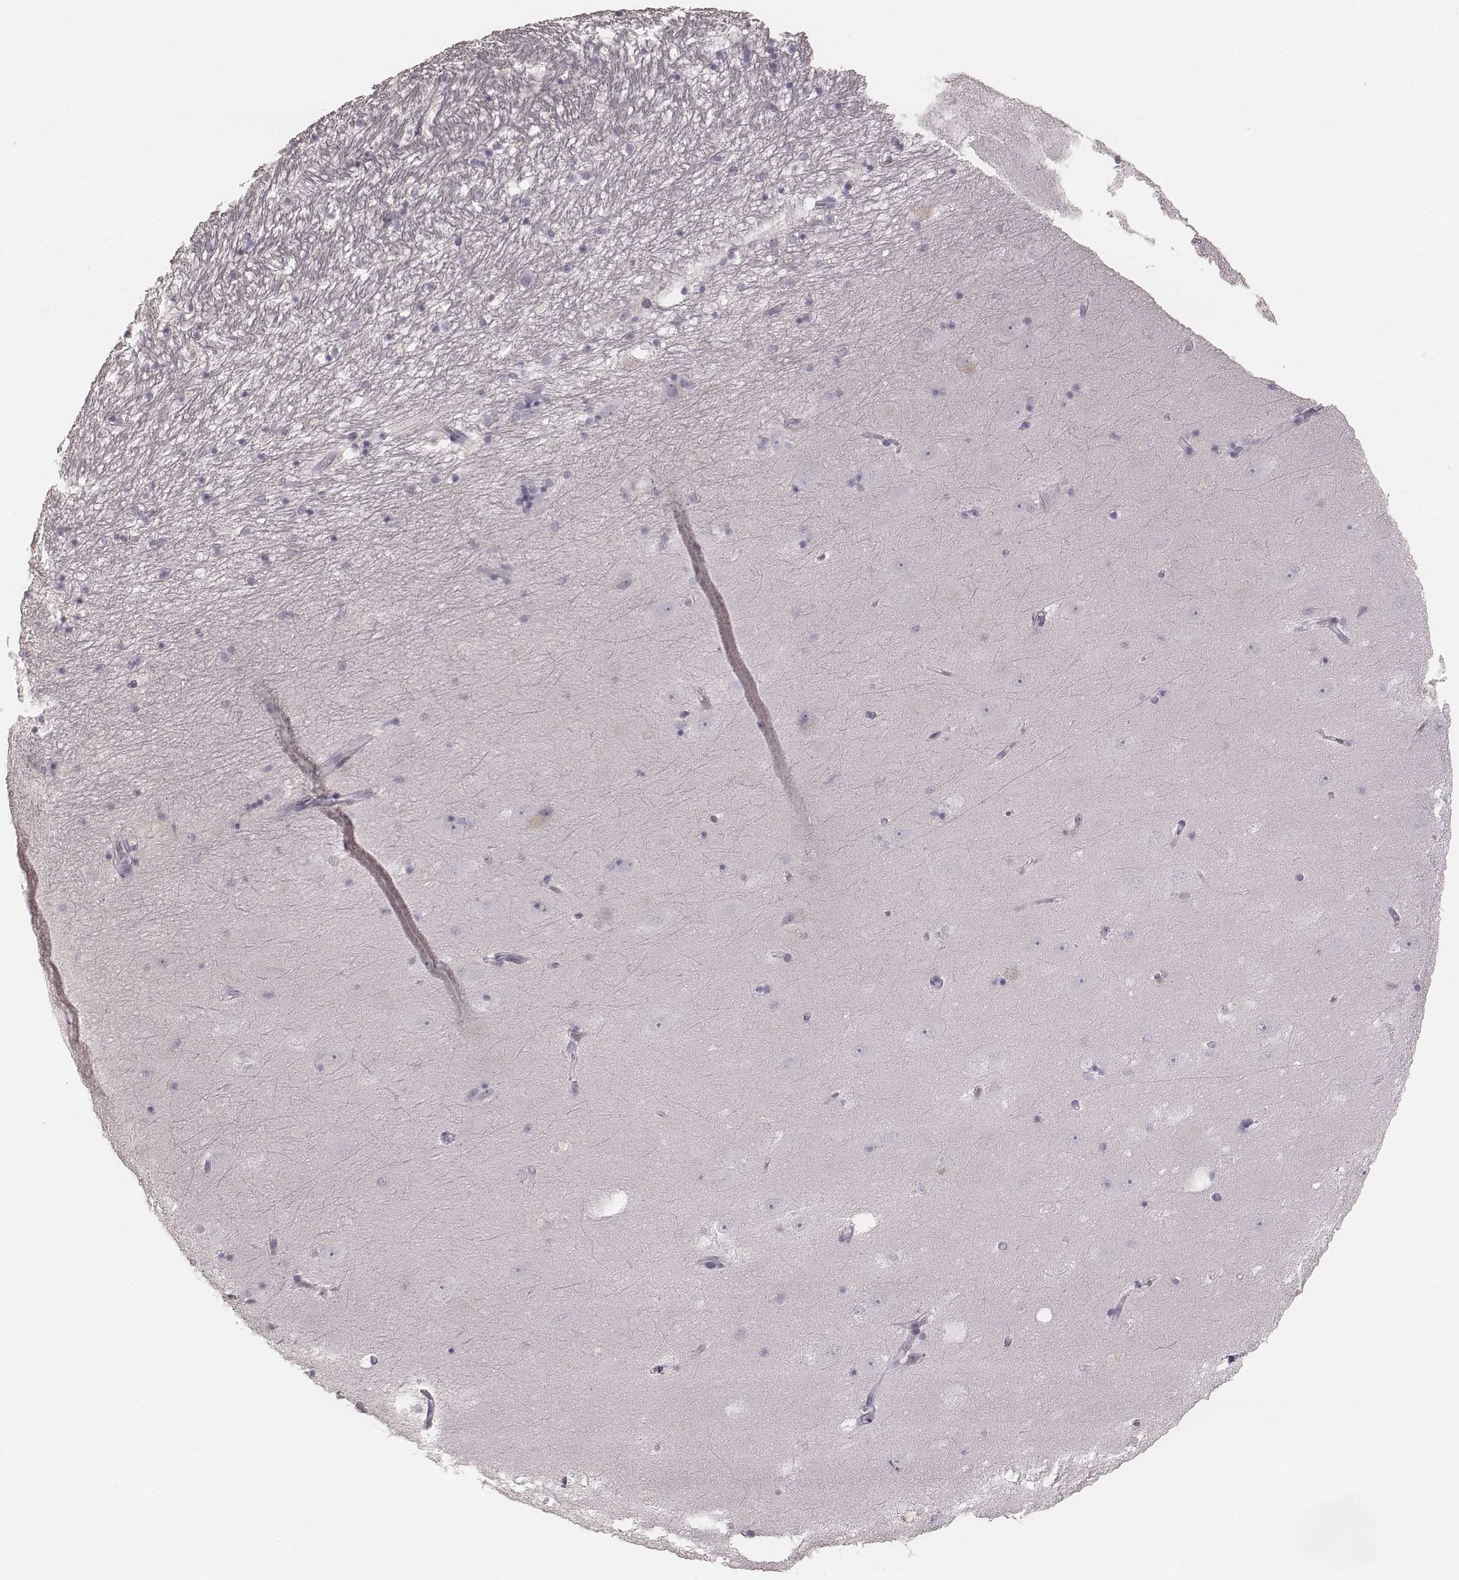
{"staining": {"intensity": "negative", "quantity": "none", "location": "none"}, "tissue": "hippocampus", "cell_type": "Glial cells", "image_type": "normal", "snomed": [{"axis": "morphology", "description": "Normal tissue, NOS"}, {"axis": "topography", "description": "Hippocampus"}], "caption": "DAB (3,3'-diaminobenzidine) immunohistochemical staining of benign hippocampus exhibits no significant staining in glial cells. (DAB (3,3'-diaminobenzidine) immunohistochemistry, high magnification).", "gene": "SMIM24", "patient": {"sex": "male", "age": 58}}